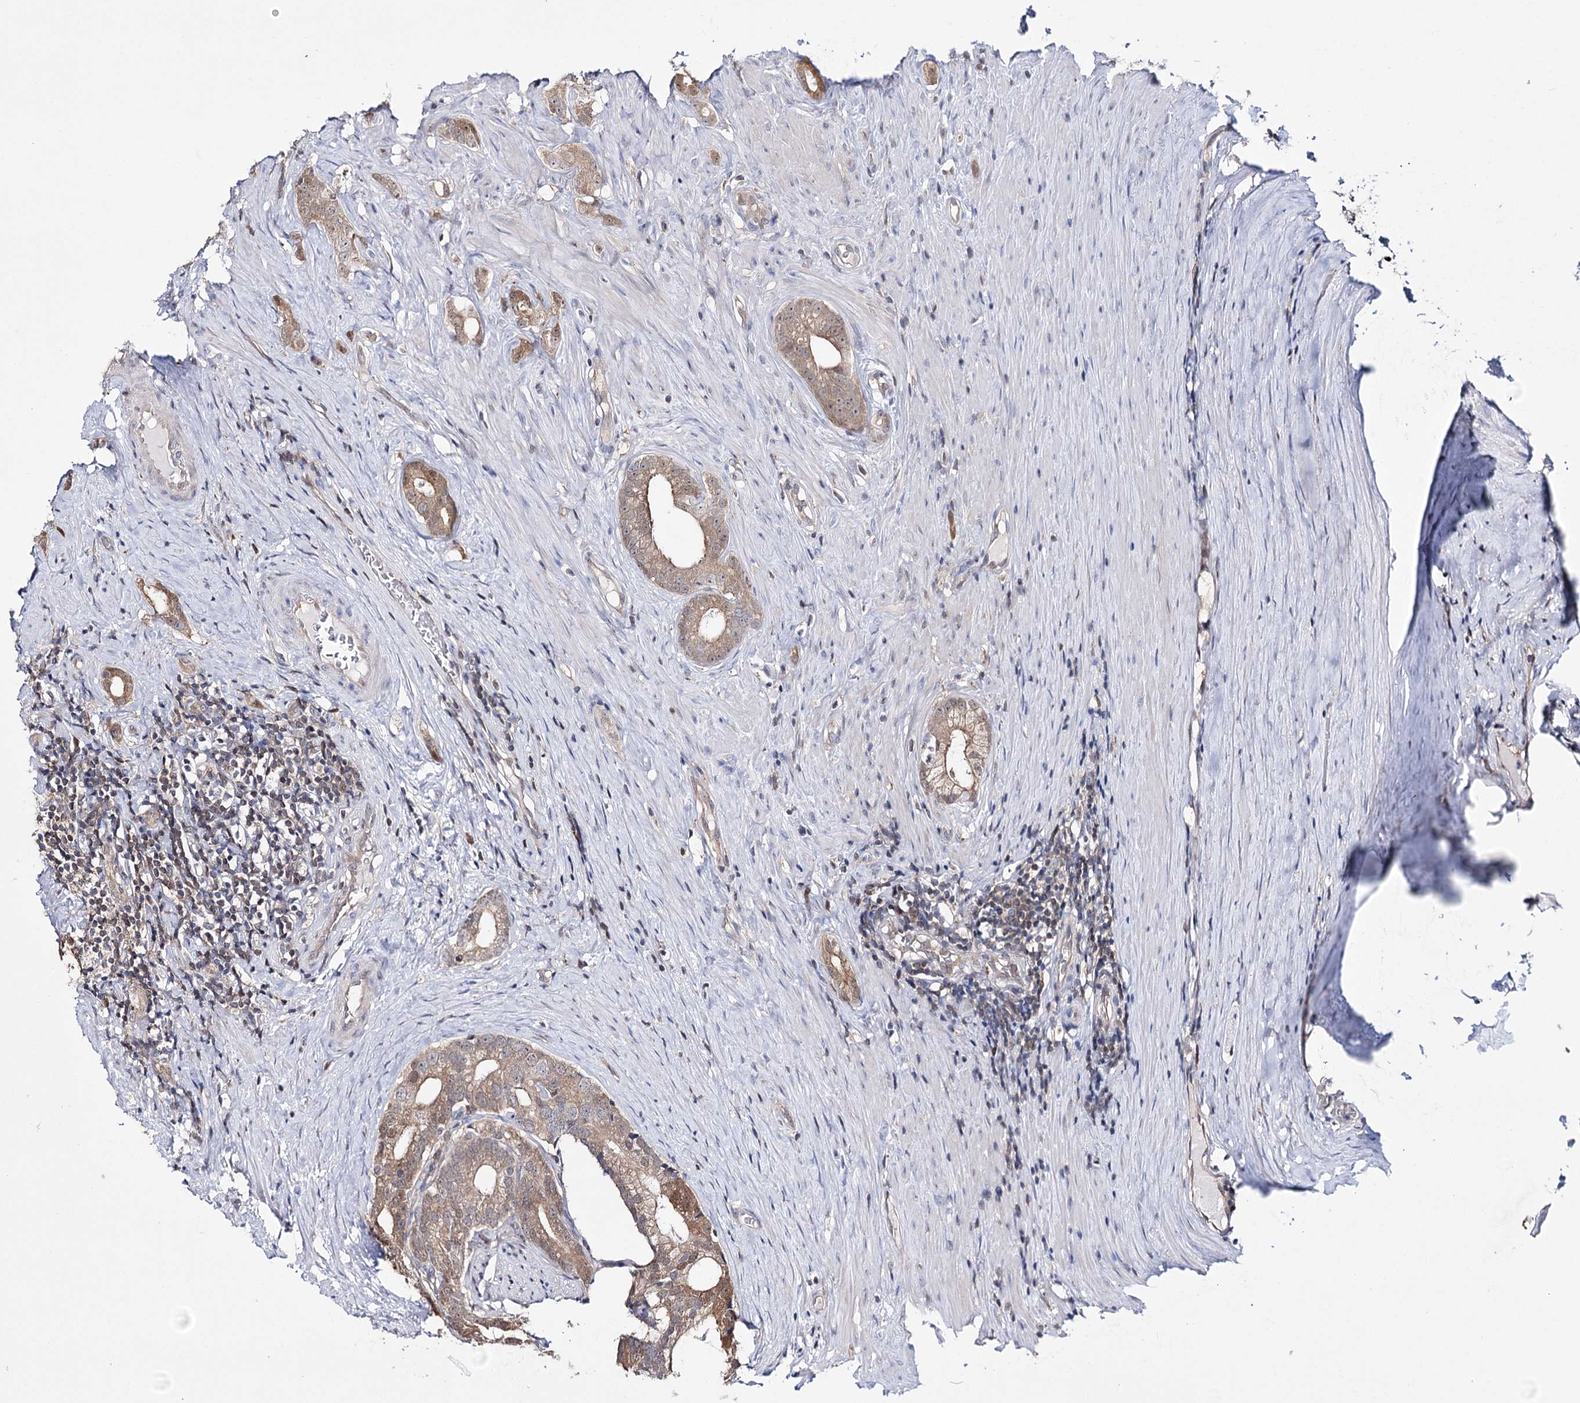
{"staining": {"intensity": "moderate", "quantity": ">75%", "location": "cytoplasmic/membranous,nuclear"}, "tissue": "prostate cancer", "cell_type": "Tumor cells", "image_type": "cancer", "snomed": [{"axis": "morphology", "description": "Adenocarcinoma, Low grade"}, {"axis": "topography", "description": "Prostate"}], "caption": "This micrograph displays prostate cancer (low-grade adenocarcinoma) stained with immunohistochemistry (IHC) to label a protein in brown. The cytoplasmic/membranous and nuclear of tumor cells show moderate positivity for the protein. Nuclei are counter-stained blue.", "gene": "PTER", "patient": {"sex": "male", "age": 71}}